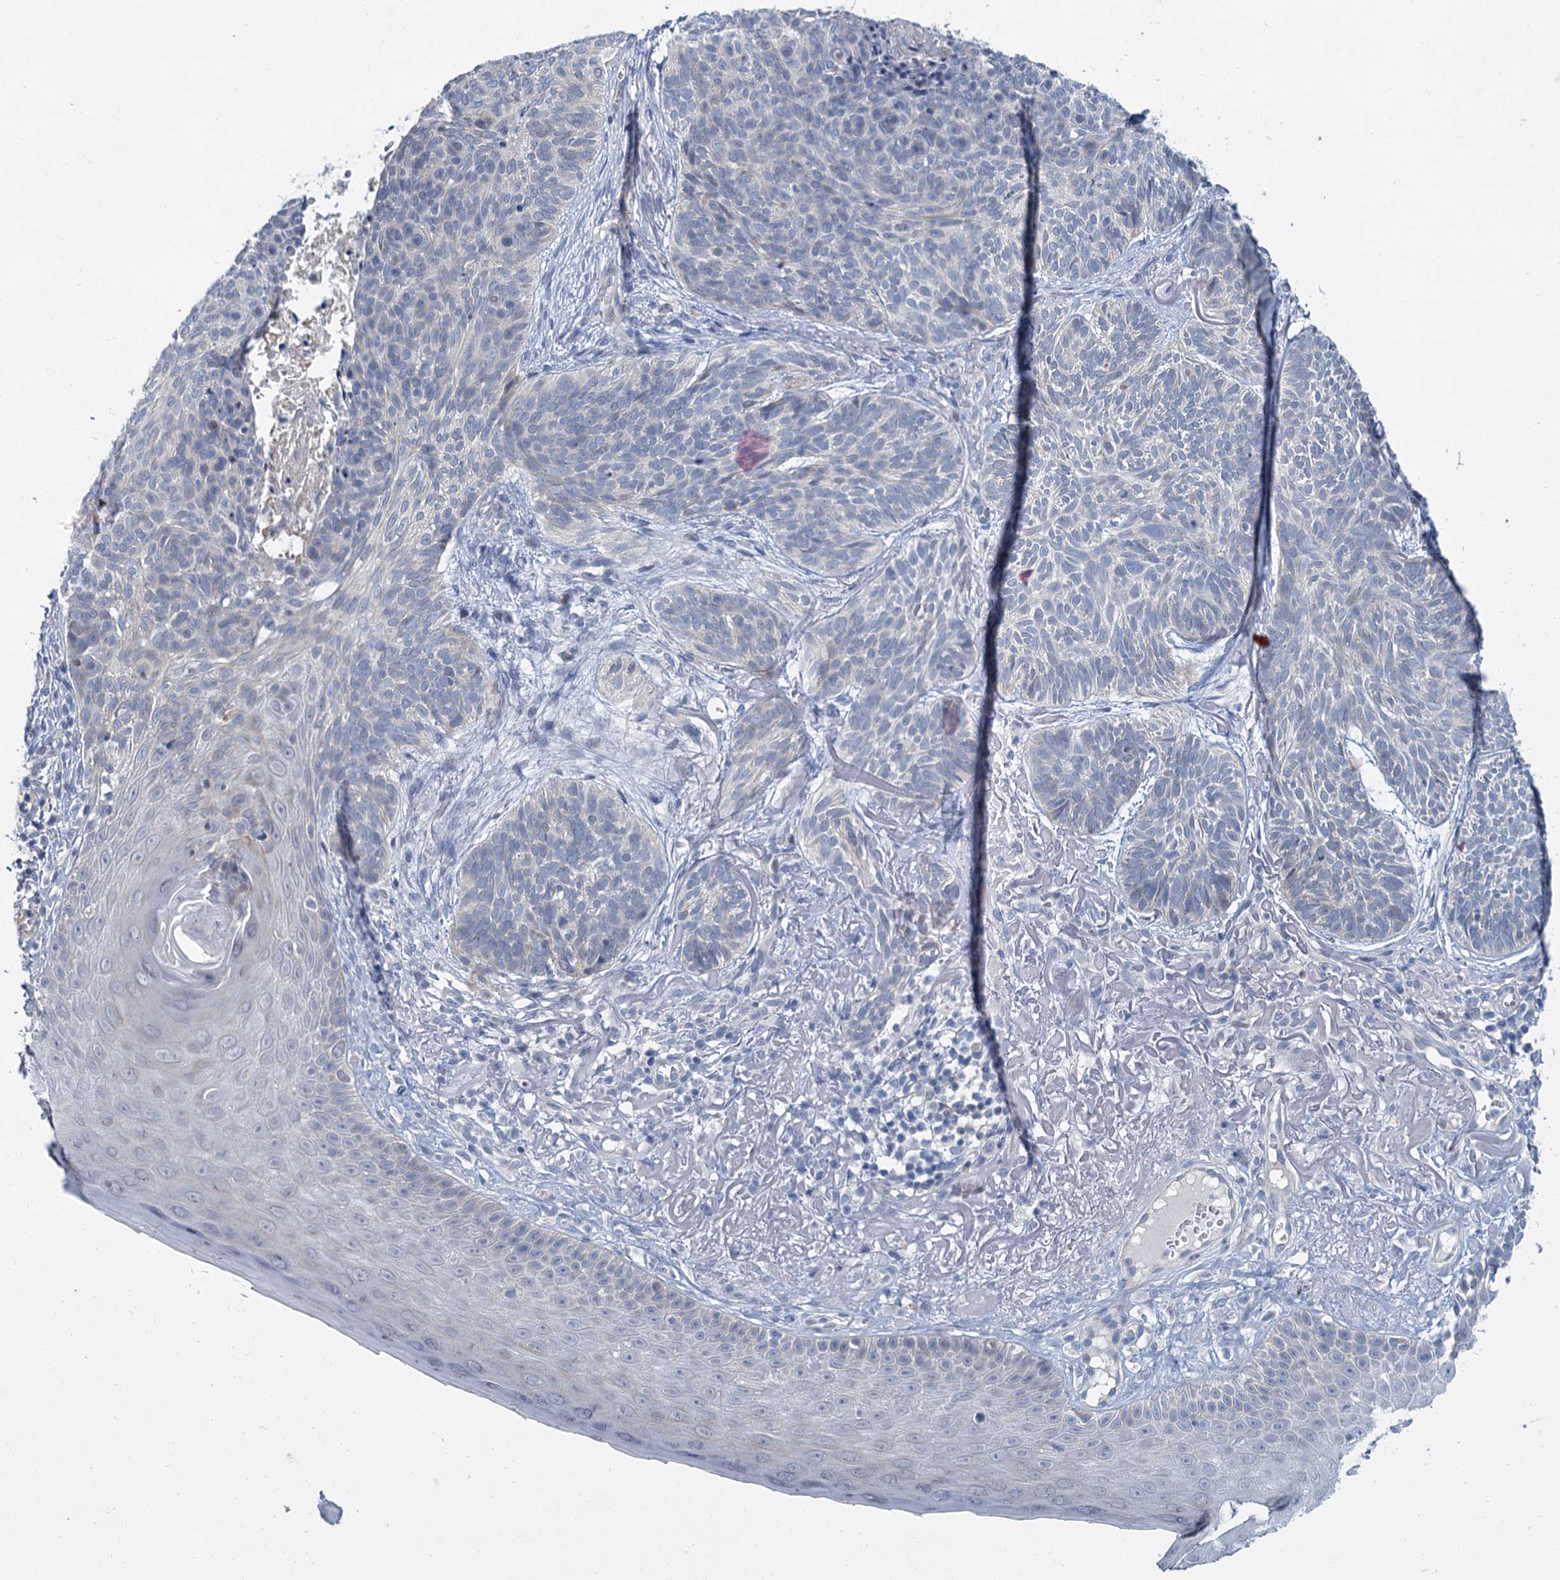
{"staining": {"intensity": "negative", "quantity": "none", "location": "none"}, "tissue": "skin cancer", "cell_type": "Tumor cells", "image_type": "cancer", "snomed": [{"axis": "morphology", "description": "Normal tissue, NOS"}, {"axis": "morphology", "description": "Basal cell carcinoma"}, {"axis": "topography", "description": "Skin"}], "caption": "Protein analysis of skin cancer (basal cell carcinoma) exhibits no significant expression in tumor cells.", "gene": "ACRBP", "patient": {"sex": "male", "age": 66}}